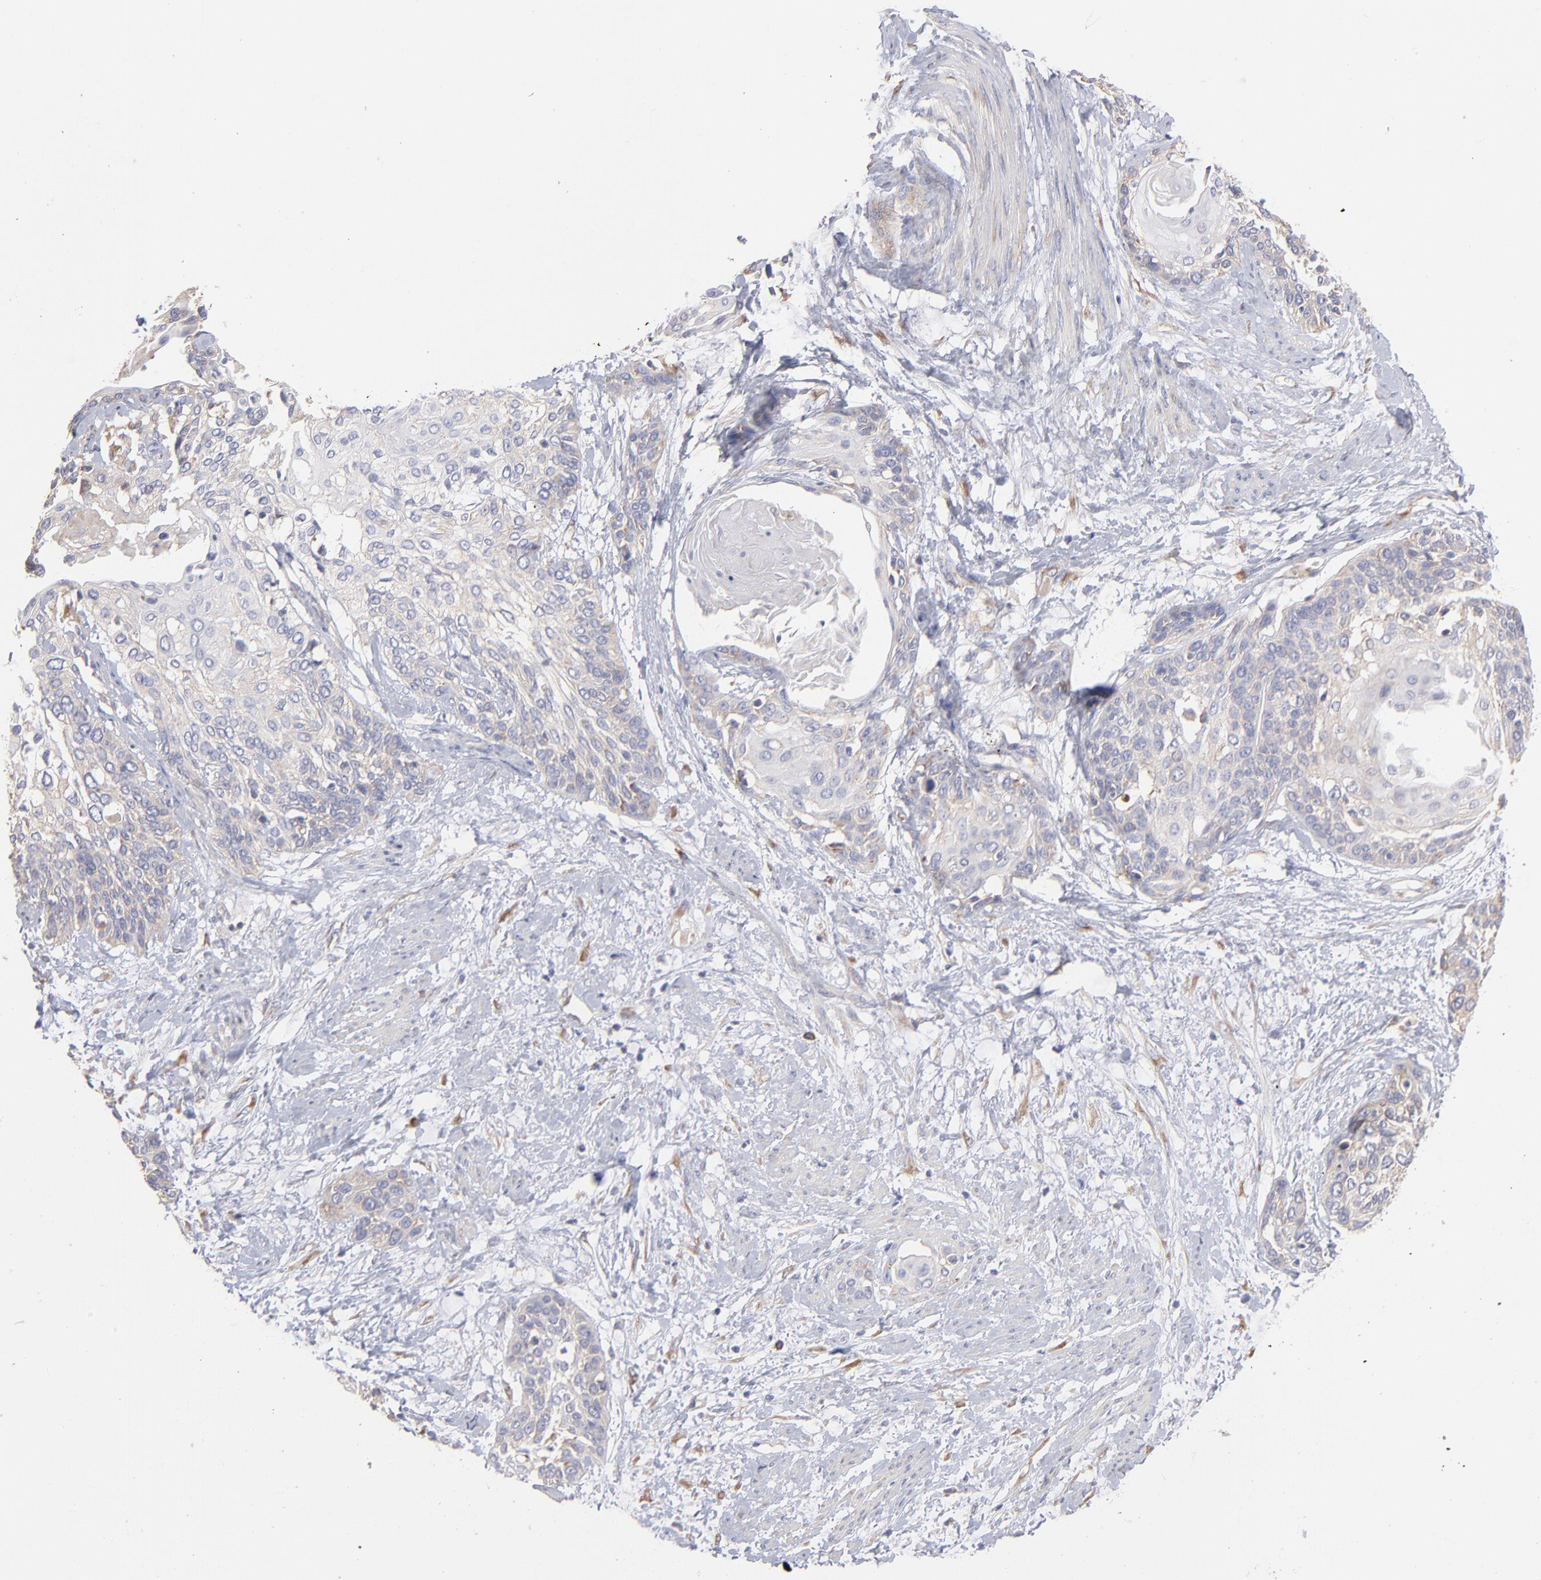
{"staining": {"intensity": "negative", "quantity": "none", "location": "none"}, "tissue": "cervical cancer", "cell_type": "Tumor cells", "image_type": "cancer", "snomed": [{"axis": "morphology", "description": "Squamous cell carcinoma, NOS"}, {"axis": "topography", "description": "Cervix"}], "caption": "This is an immunohistochemistry (IHC) image of human cervical cancer. There is no expression in tumor cells.", "gene": "RPLP0", "patient": {"sex": "female", "age": 57}}